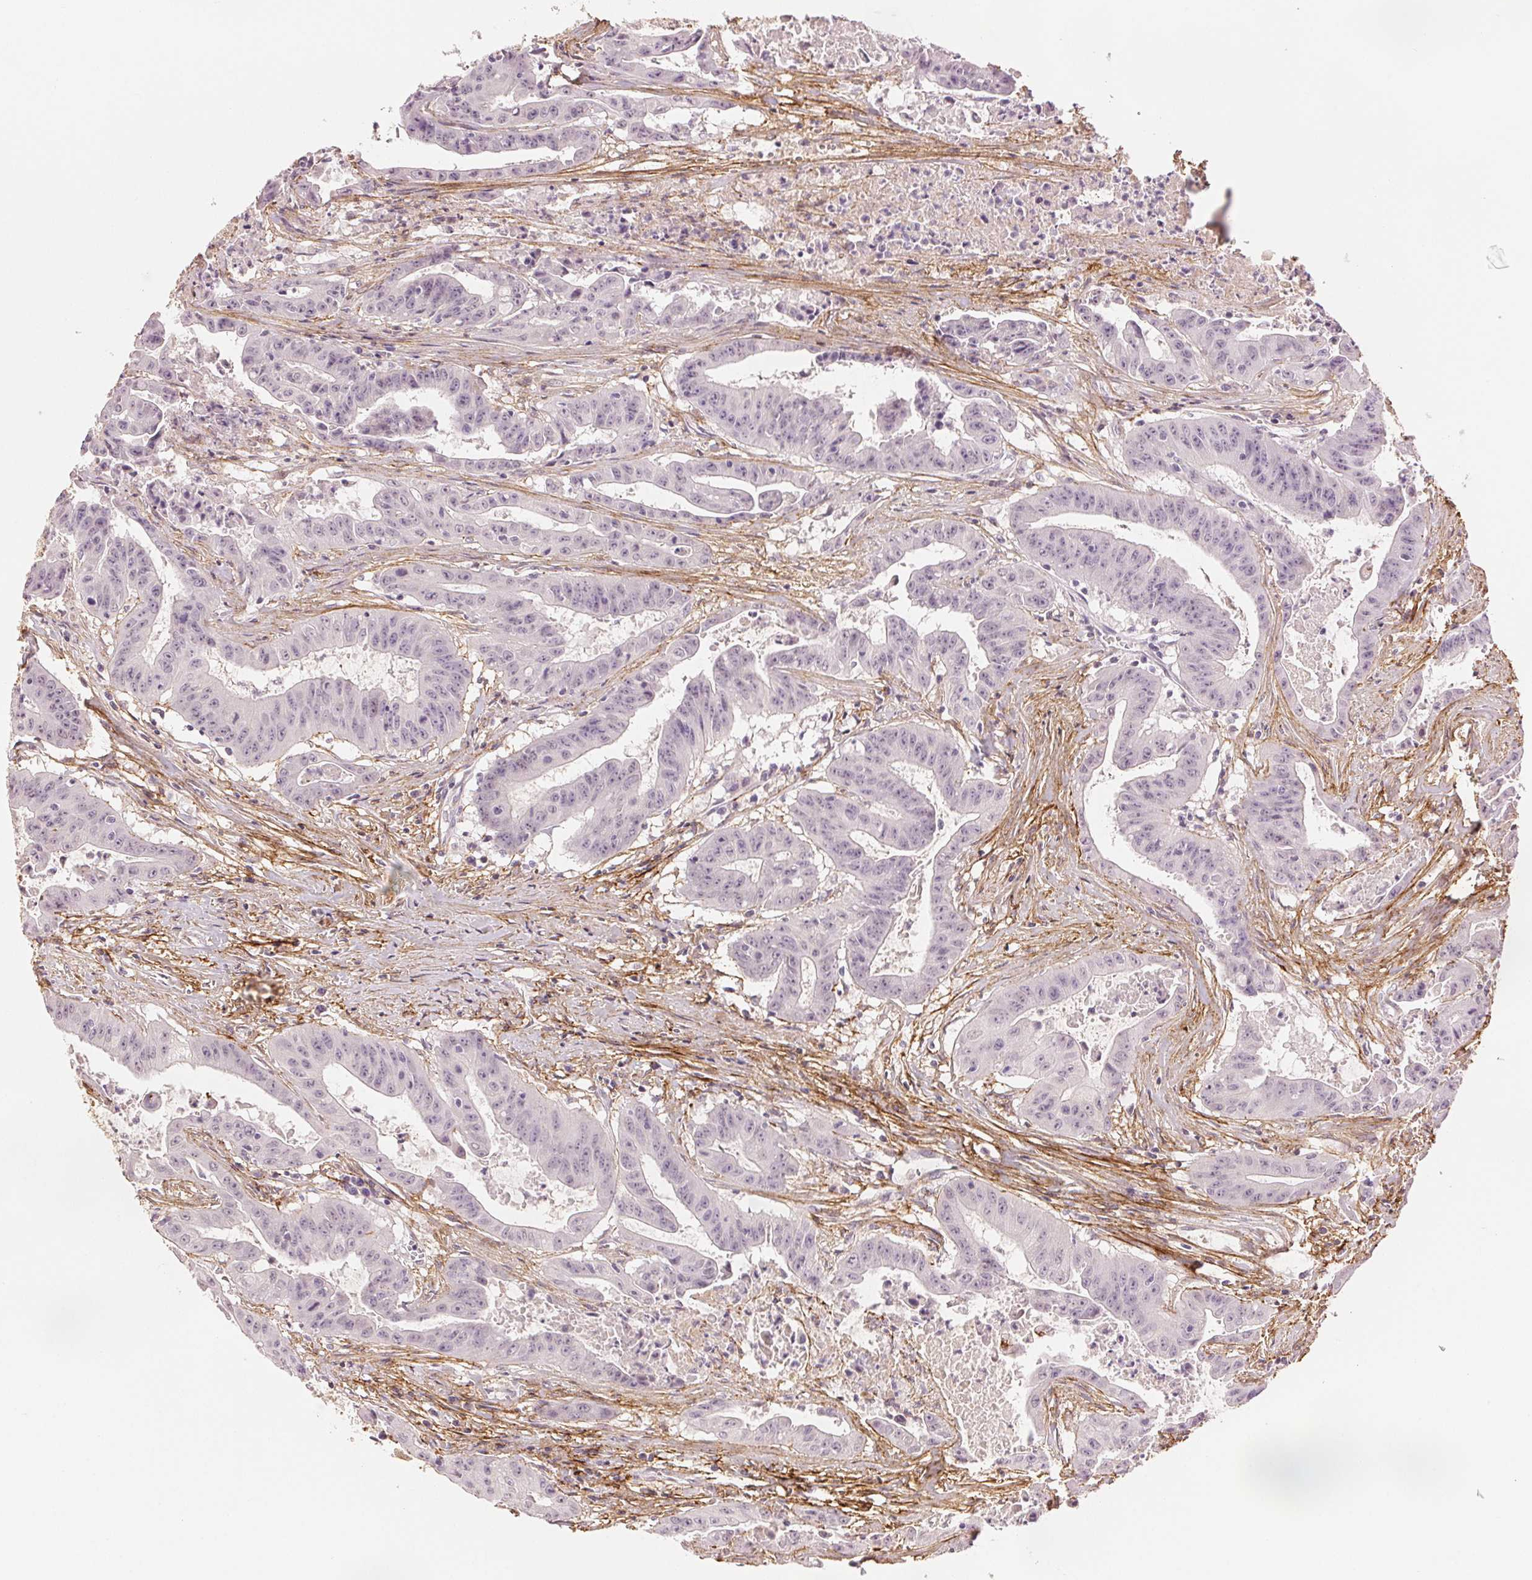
{"staining": {"intensity": "negative", "quantity": "none", "location": "none"}, "tissue": "colorectal cancer", "cell_type": "Tumor cells", "image_type": "cancer", "snomed": [{"axis": "morphology", "description": "Adenocarcinoma, NOS"}, {"axis": "topography", "description": "Colon"}], "caption": "Immunohistochemical staining of colorectal cancer exhibits no significant positivity in tumor cells. (DAB IHC visualized using brightfield microscopy, high magnification).", "gene": "FBN1", "patient": {"sex": "male", "age": 33}}